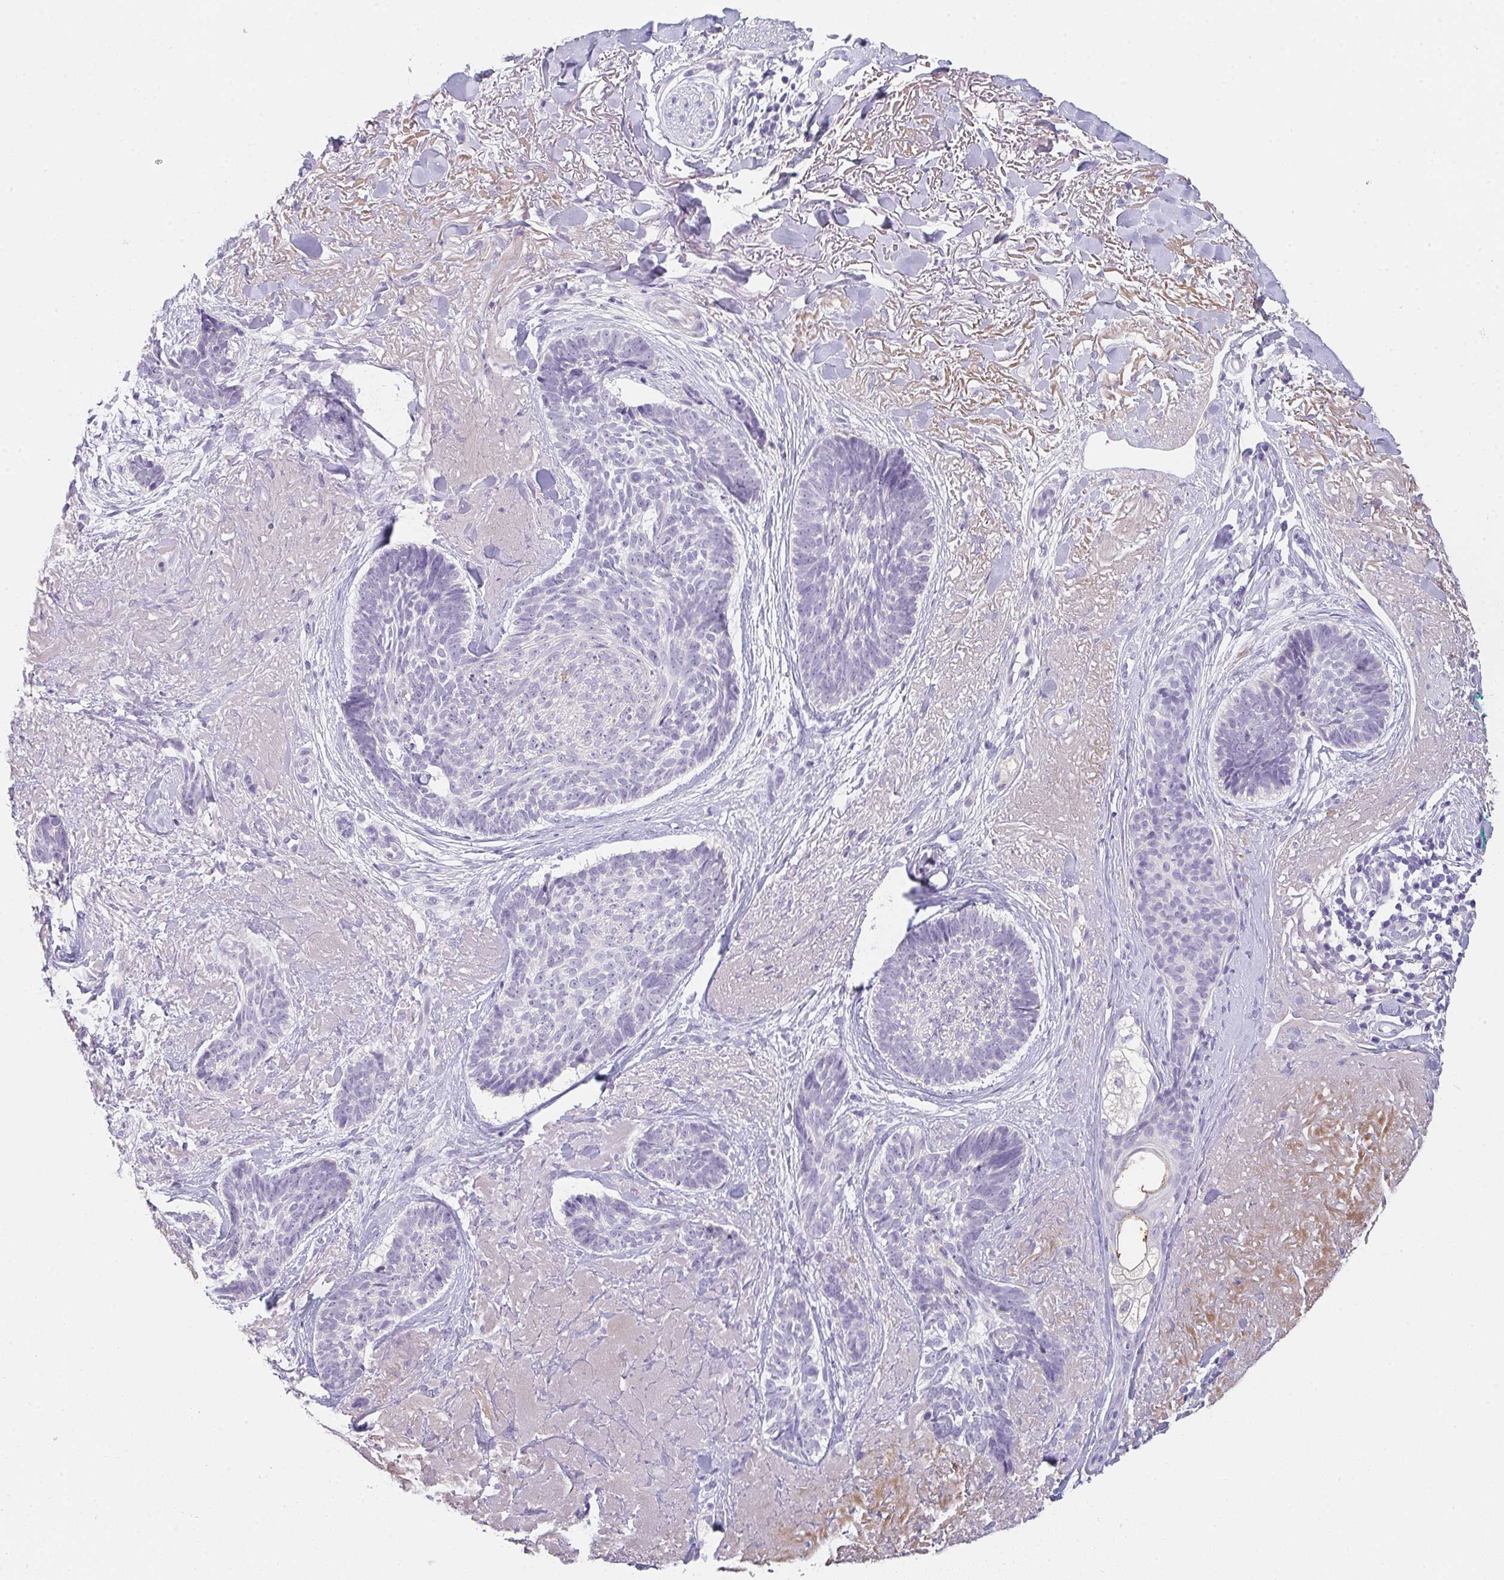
{"staining": {"intensity": "negative", "quantity": "none", "location": "none"}, "tissue": "skin cancer", "cell_type": "Tumor cells", "image_type": "cancer", "snomed": [{"axis": "morphology", "description": "Basal cell carcinoma"}, {"axis": "topography", "description": "Skin"}, {"axis": "topography", "description": "Skin of face"}, {"axis": "topography", "description": "Skin of nose"}], "caption": "A histopathology image of human skin cancer (basal cell carcinoma) is negative for staining in tumor cells.", "gene": "C1QTNF8", "patient": {"sex": "female", "age": 86}}